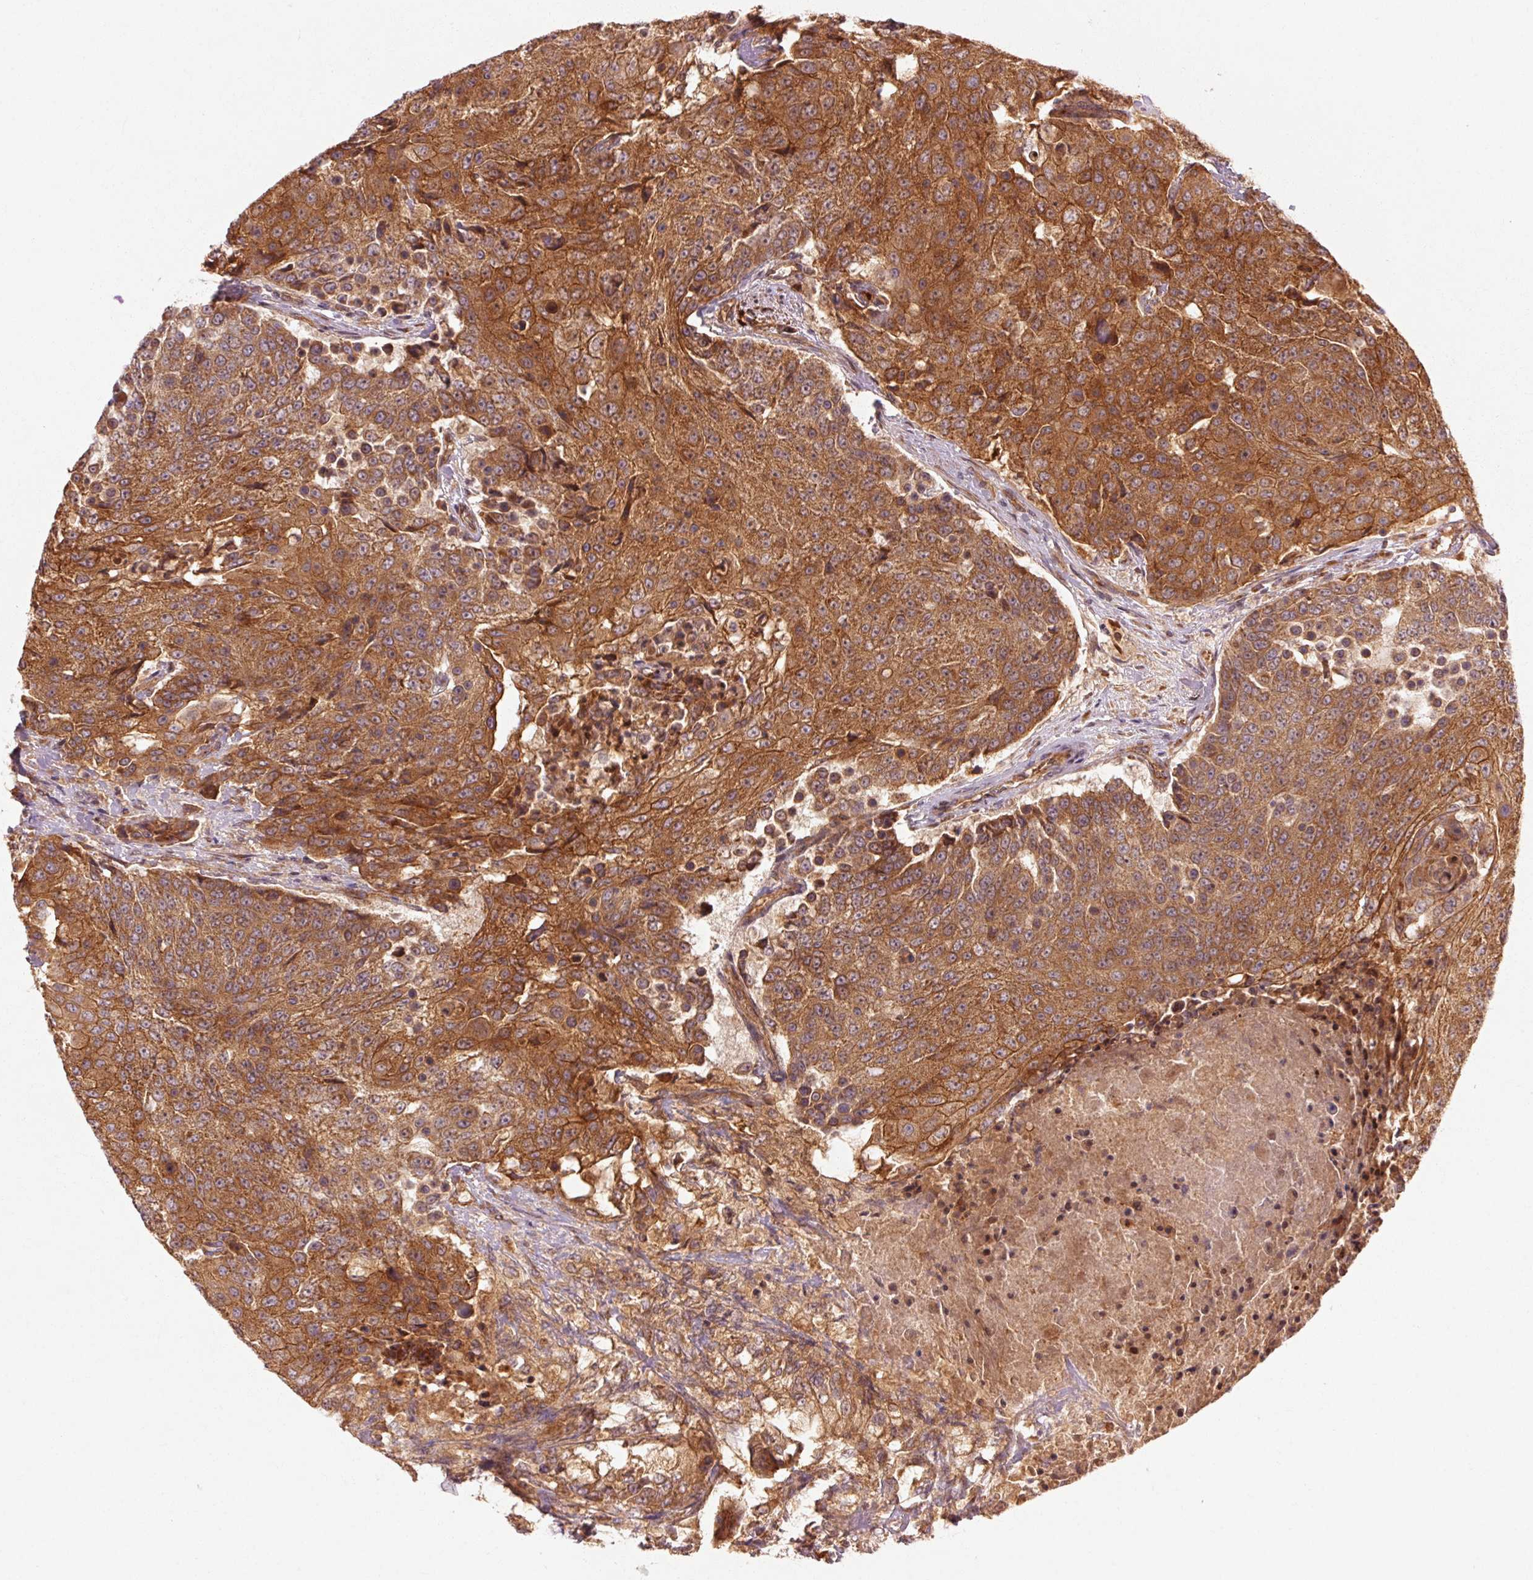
{"staining": {"intensity": "moderate", "quantity": ">75%", "location": "cytoplasmic/membranous"}, "tissue": "urothelial cancer", "cell_type": "Tumor cells", "image_type": "cancer", "snomed": [{"axis": "morphology", "description": "Urothelial carcinoma, High grade"}, {"axis": "topography", "description": "Urinary bladder"}], "caption": "An image showing moderate cytoplasmic/membranous positivity in about >75% of tumor cells in urothelial cancer, as visualized by brown immunohistochemical staining.", "gene": "CTNNA1", "patient": {"sex": "female", "age": 63}}